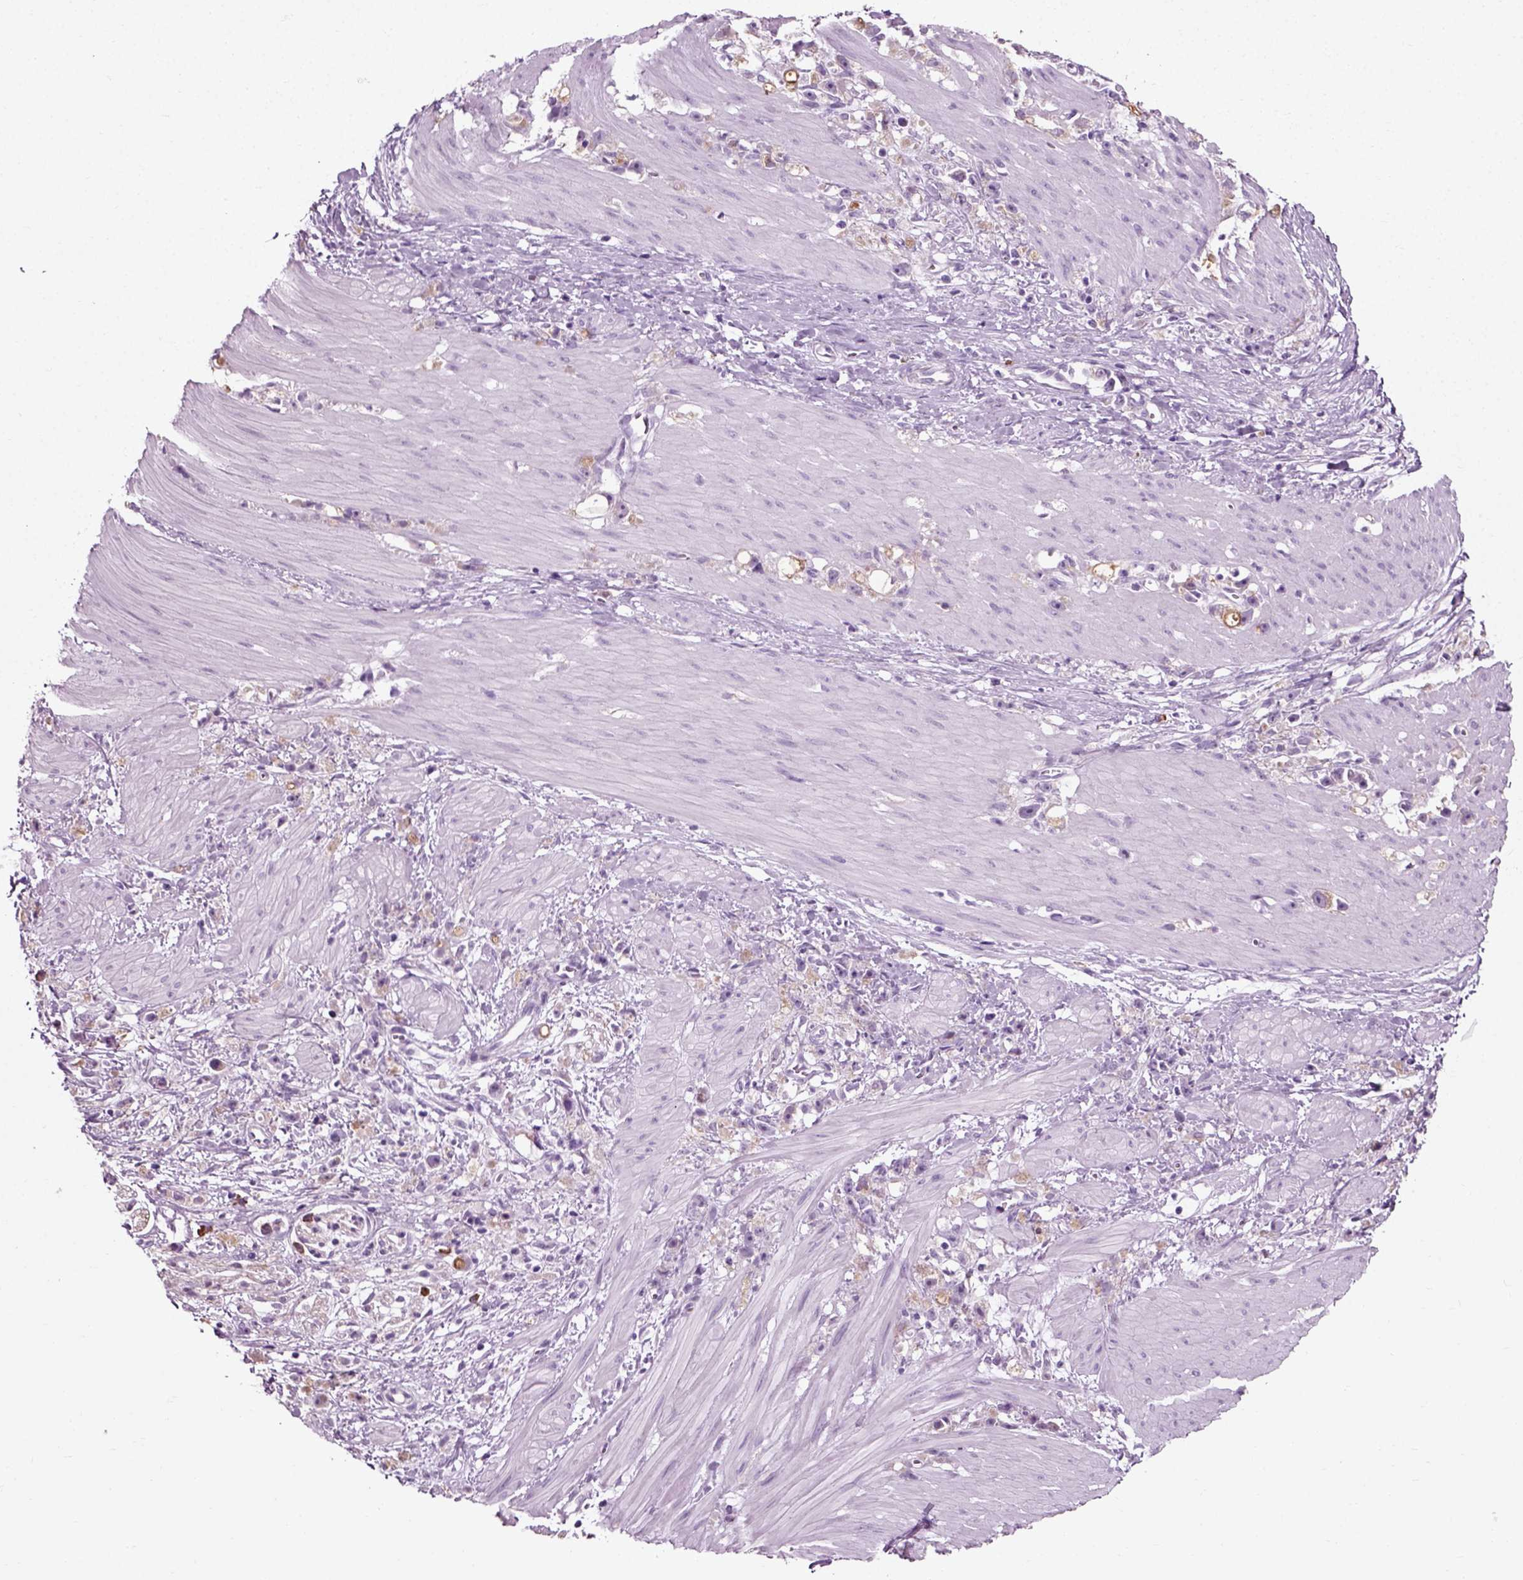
{"staining": {"intensity": "negative", "quantity": "none", "location": "none"}, "tissue": "stomach cancer", "cell_type": "Tumor cells", "image_type": "cancer", "snomed": [{"axis": "morphology", "description": "Adenocarcinoma, NOS"}, {"axis": "topography", "description": "Stomach"}], "caption": "IHC photomicrograph of human adenocarcinoma (stomach) stained for a protein (brown), which reveals no expression in tumor cells. (Brightfield microscopy of DAB (3,3'-diaminobenzidine) immunohistochemistry (IHC) at high magnification).", "gene": "SLC26A8", "patient": {"sex": "female", "age": 59}}